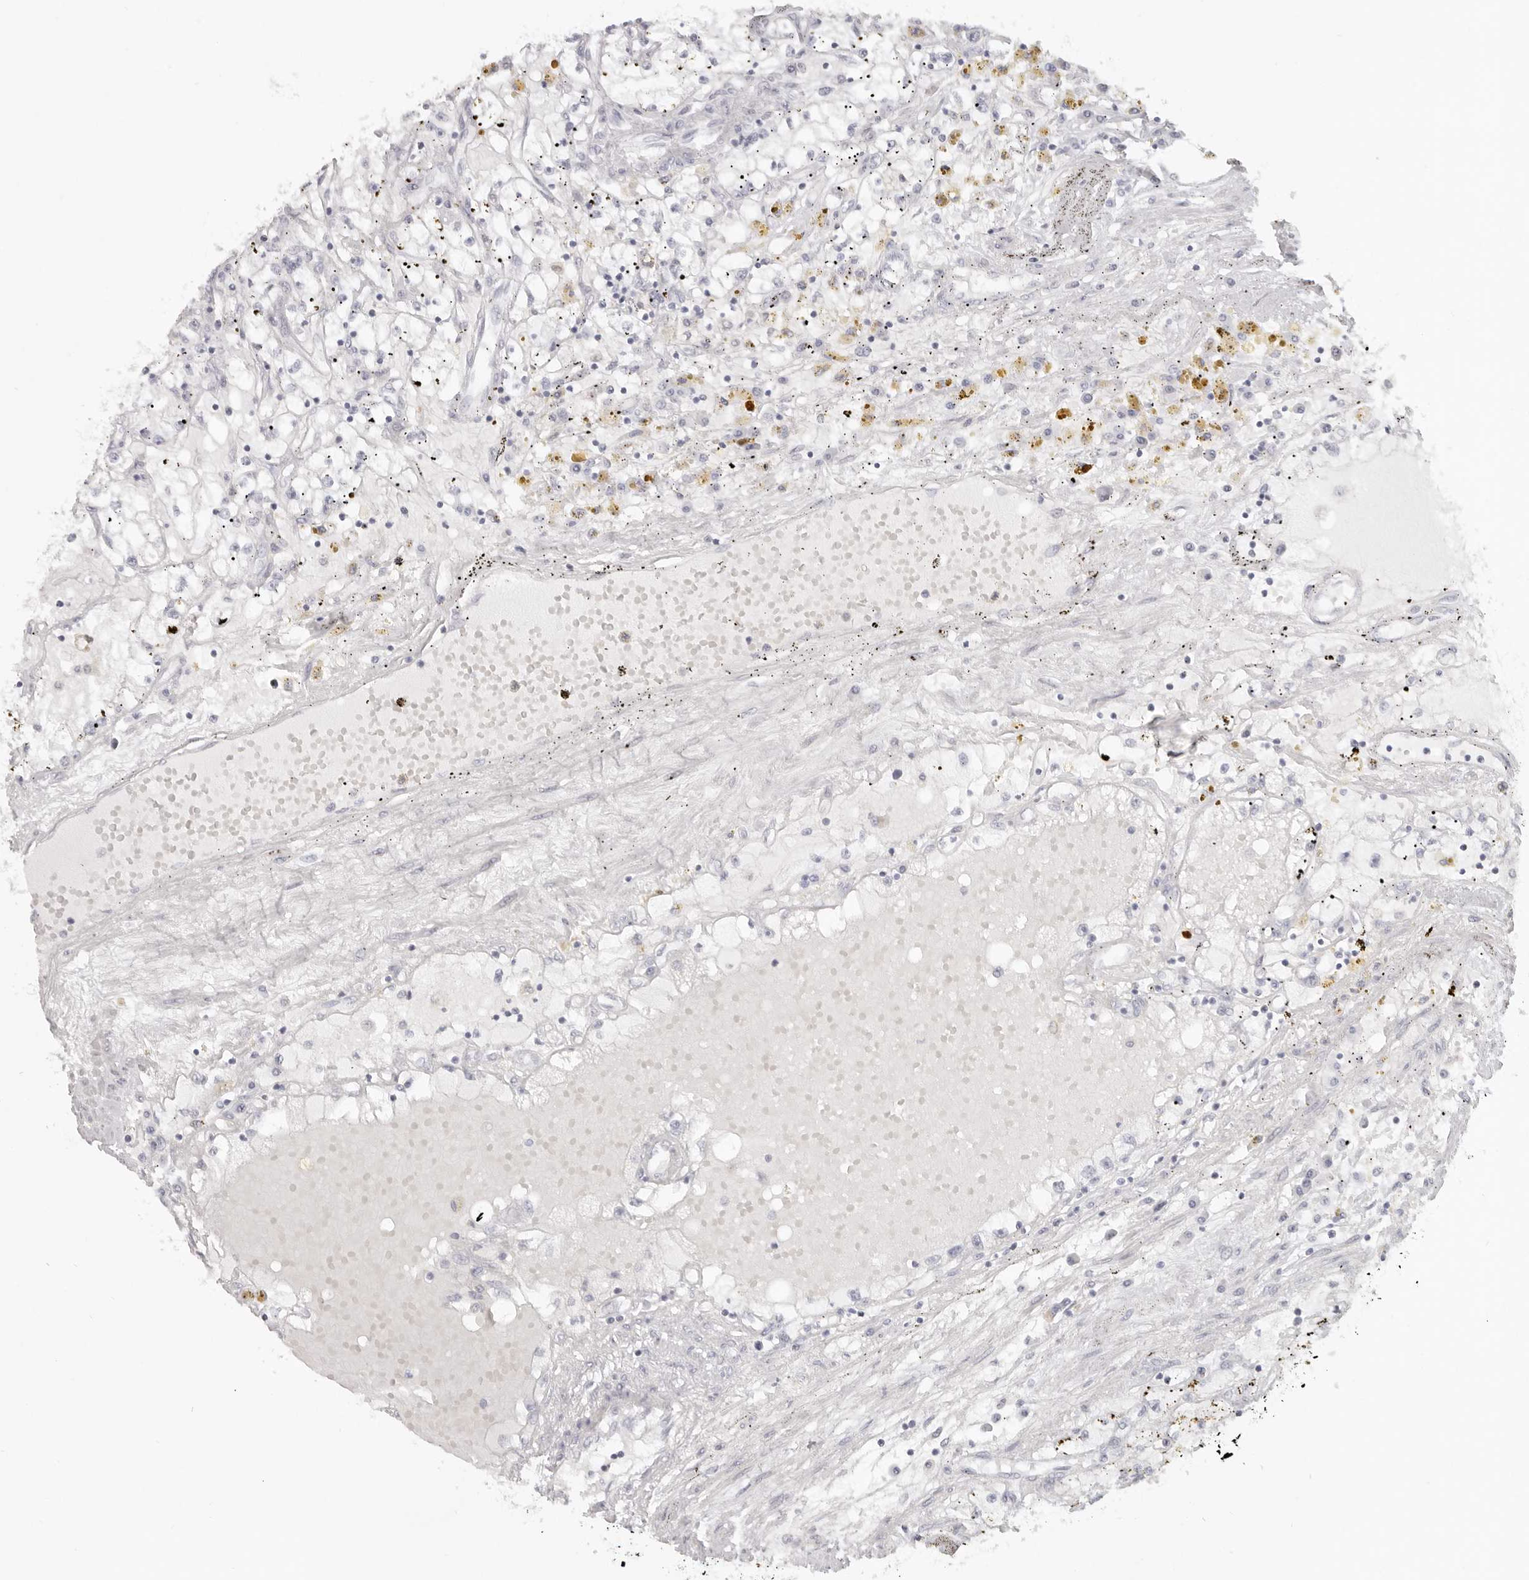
{"staining": {"intensity": "negative", "quantity": "none", "location": "none"}, "tissue": "renal cancer", "cell_type": "Tumor cells", "image_type": "cancer", "snomed": [{"axis": "morphology", "description": "Adenocarcinoma, NOS"}, {"axis": "topography", "description": "Kidney"}], "caption": "The image reveals no staining of tumor cells in renal adenocarcinoma.", "gene": "RXFP1", "patient": {"sex": "male", "age": 56}}